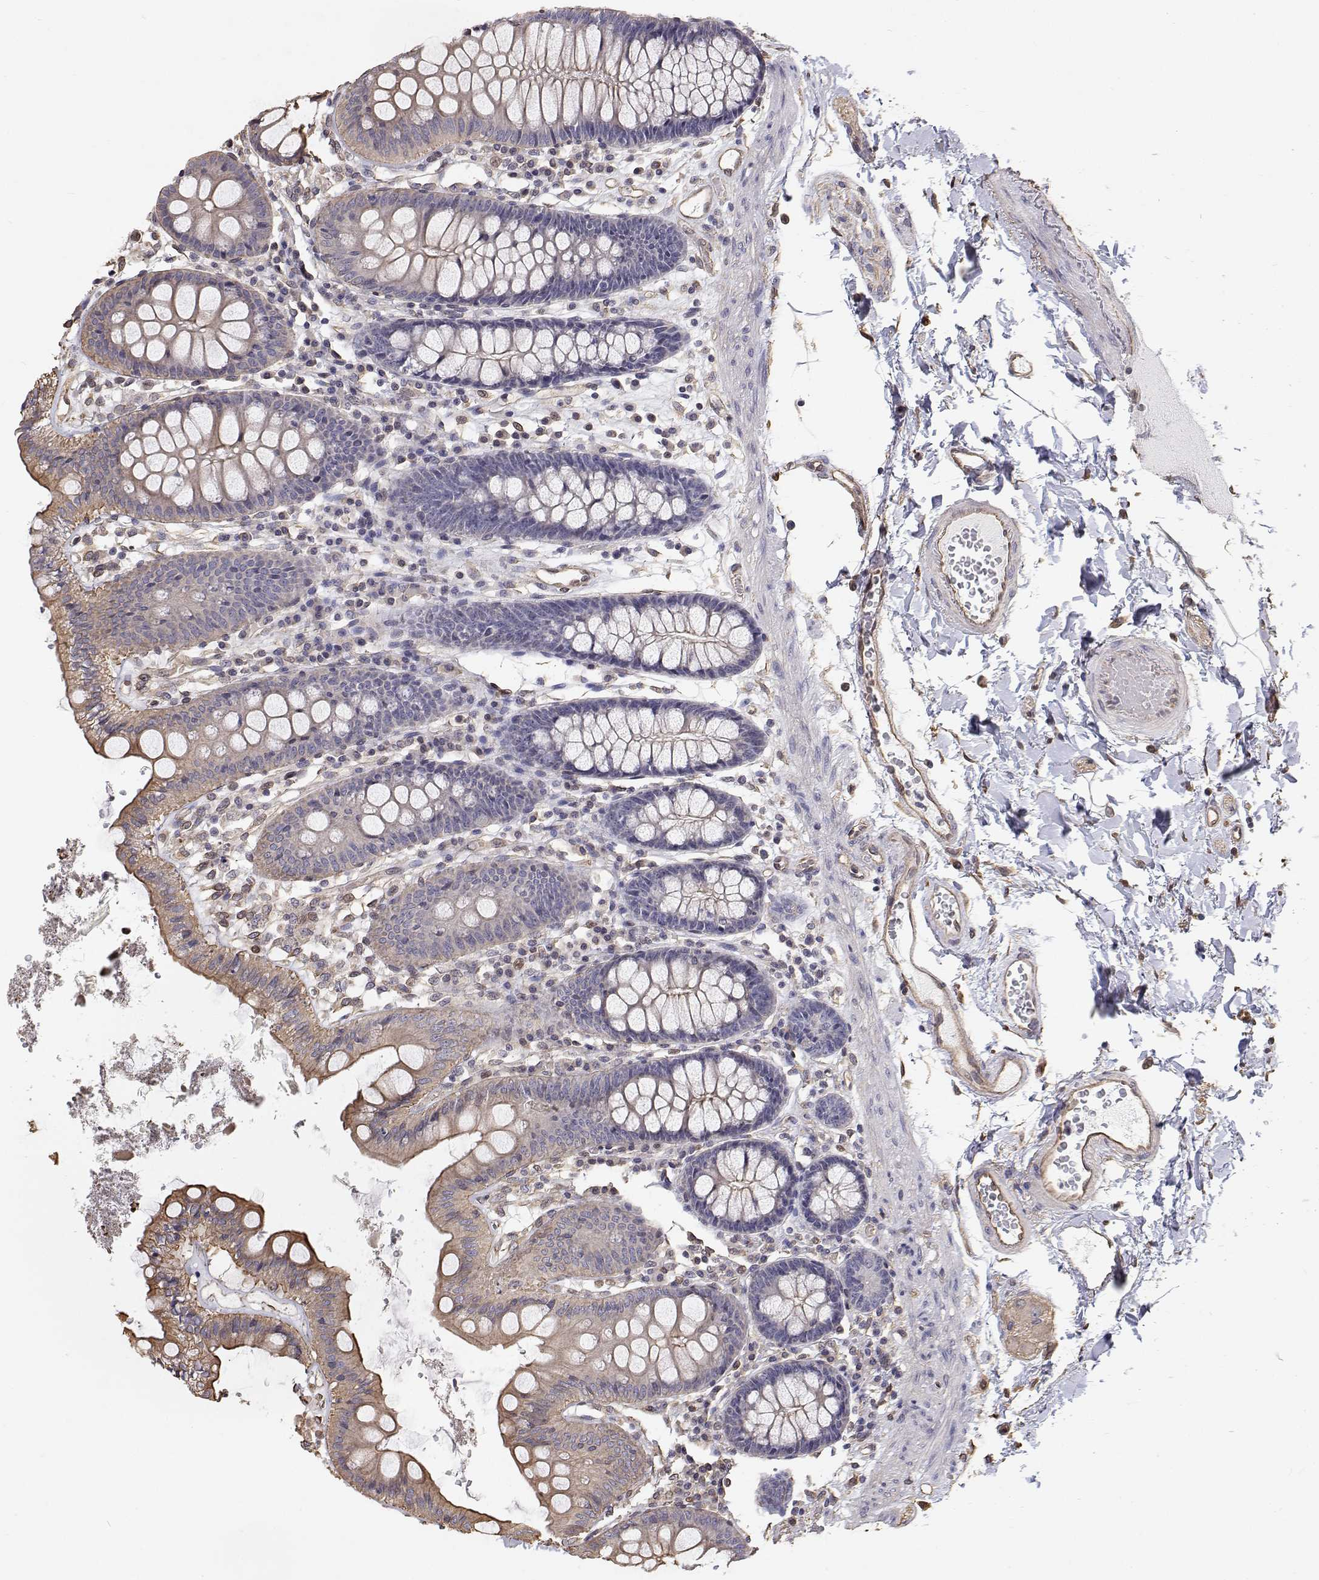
{"staining": {"intensity": "weak", "quantity": ">75%", "location": "cytoplasmic/membranous"}, "tissue": "colon", "cell_type": "Endothelial cells", "image_type": "normal", "snomed": [{"axis": "morphology", "description": "Normal tissue, NOS"}, {"axis": "topography", "description": "Colon"}], "caption": "A low amount of weak cytoplasmic/membranous expression is present in approximately >75% of endothelial cells in benign colon.", "gene": "GSDMA", "patient": {"sex": "male", "age": 84}}